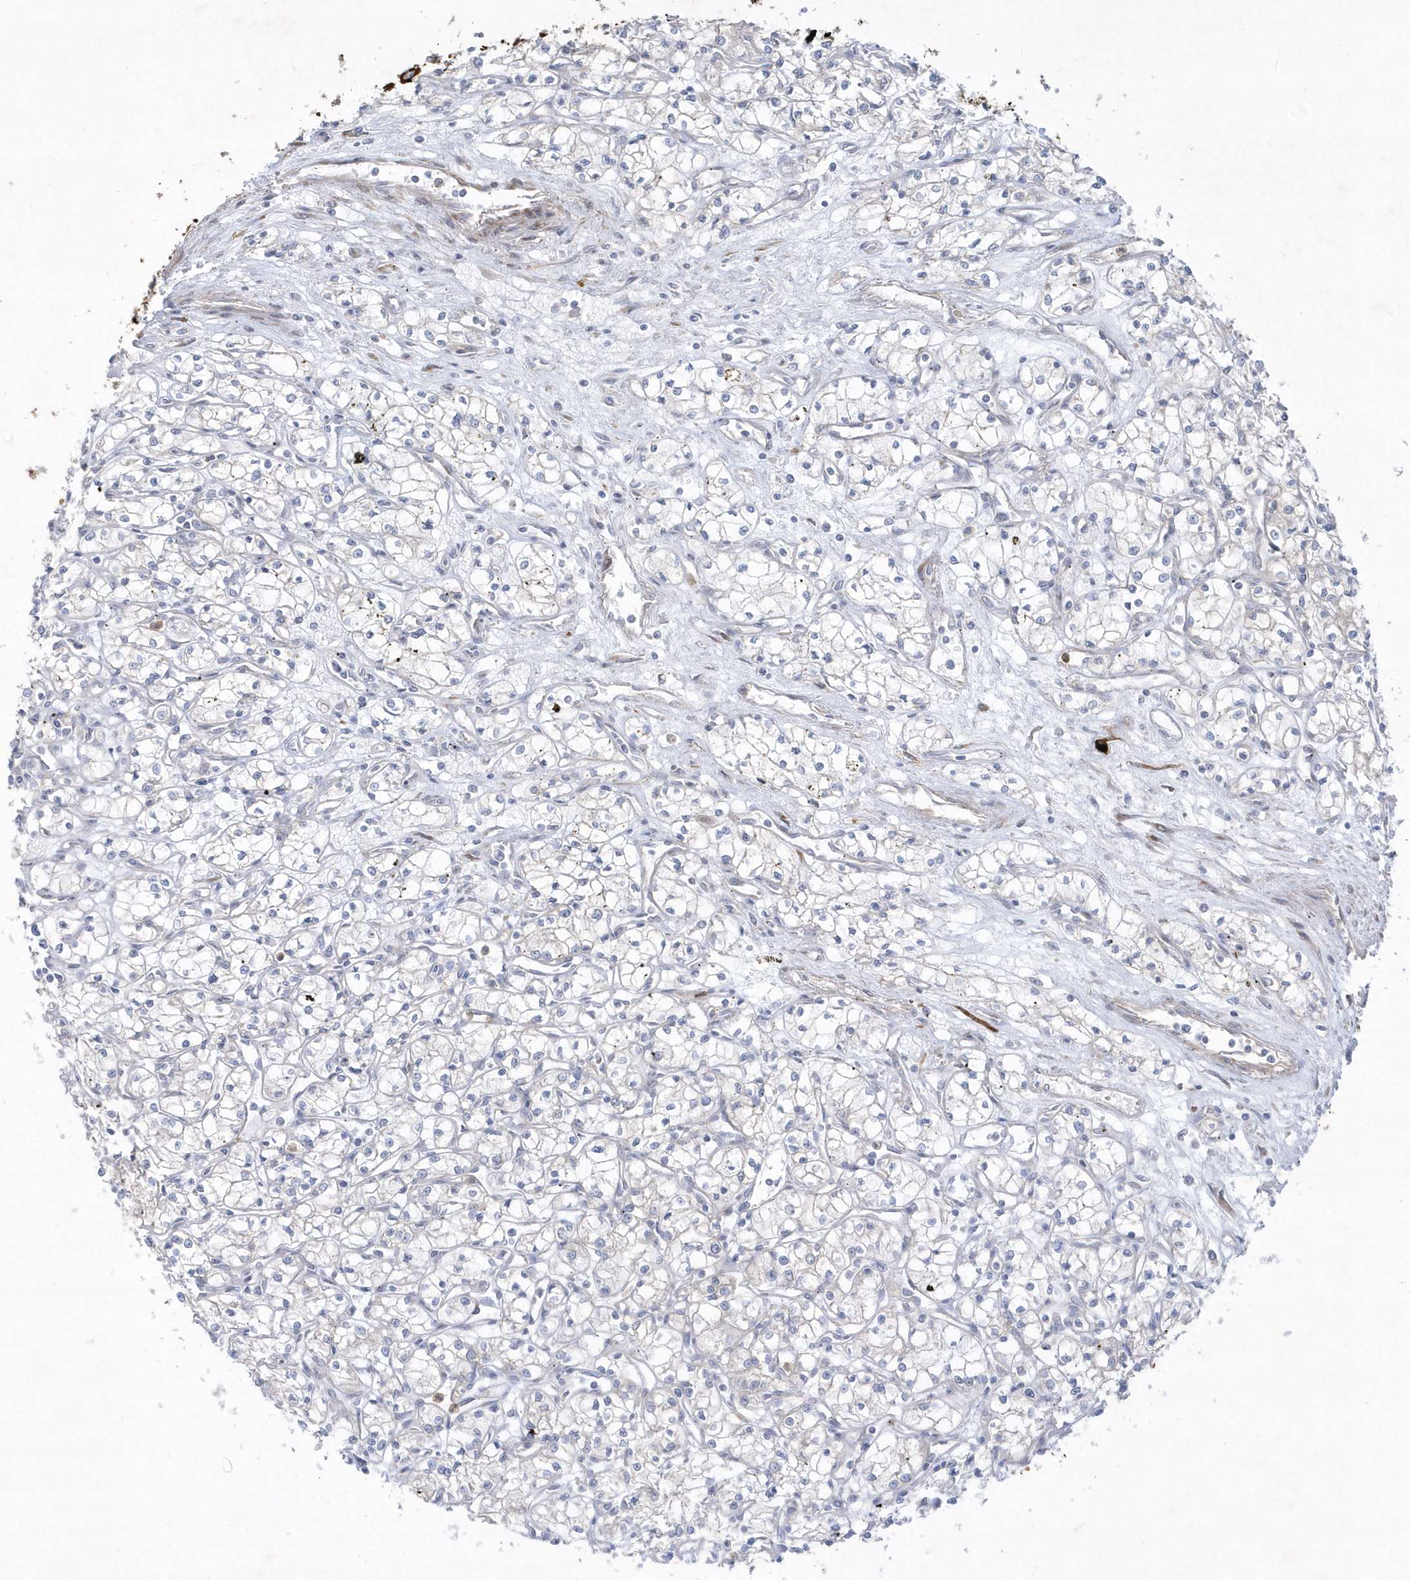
{"staining": {"intensity": "negative", "quantity": "none", "location": "none"}, "tissue": "renal cancer", "cell_type": "Tumor cells", "image_type": "cancer", "snomed": [{"axis": "morphology", "description": "Adenocarcinoma, NOS"}, {"axis": "topography", "description": "Kidney"}], "caption": "DAB (3,3'-diaminobenzidine) immunohistochemical staining of renal cancer (adenocarcinoma) shows no significant positivity in tumor cells.", "gene": "LARS1", "patient": {"sex": "male", "age": 59}}